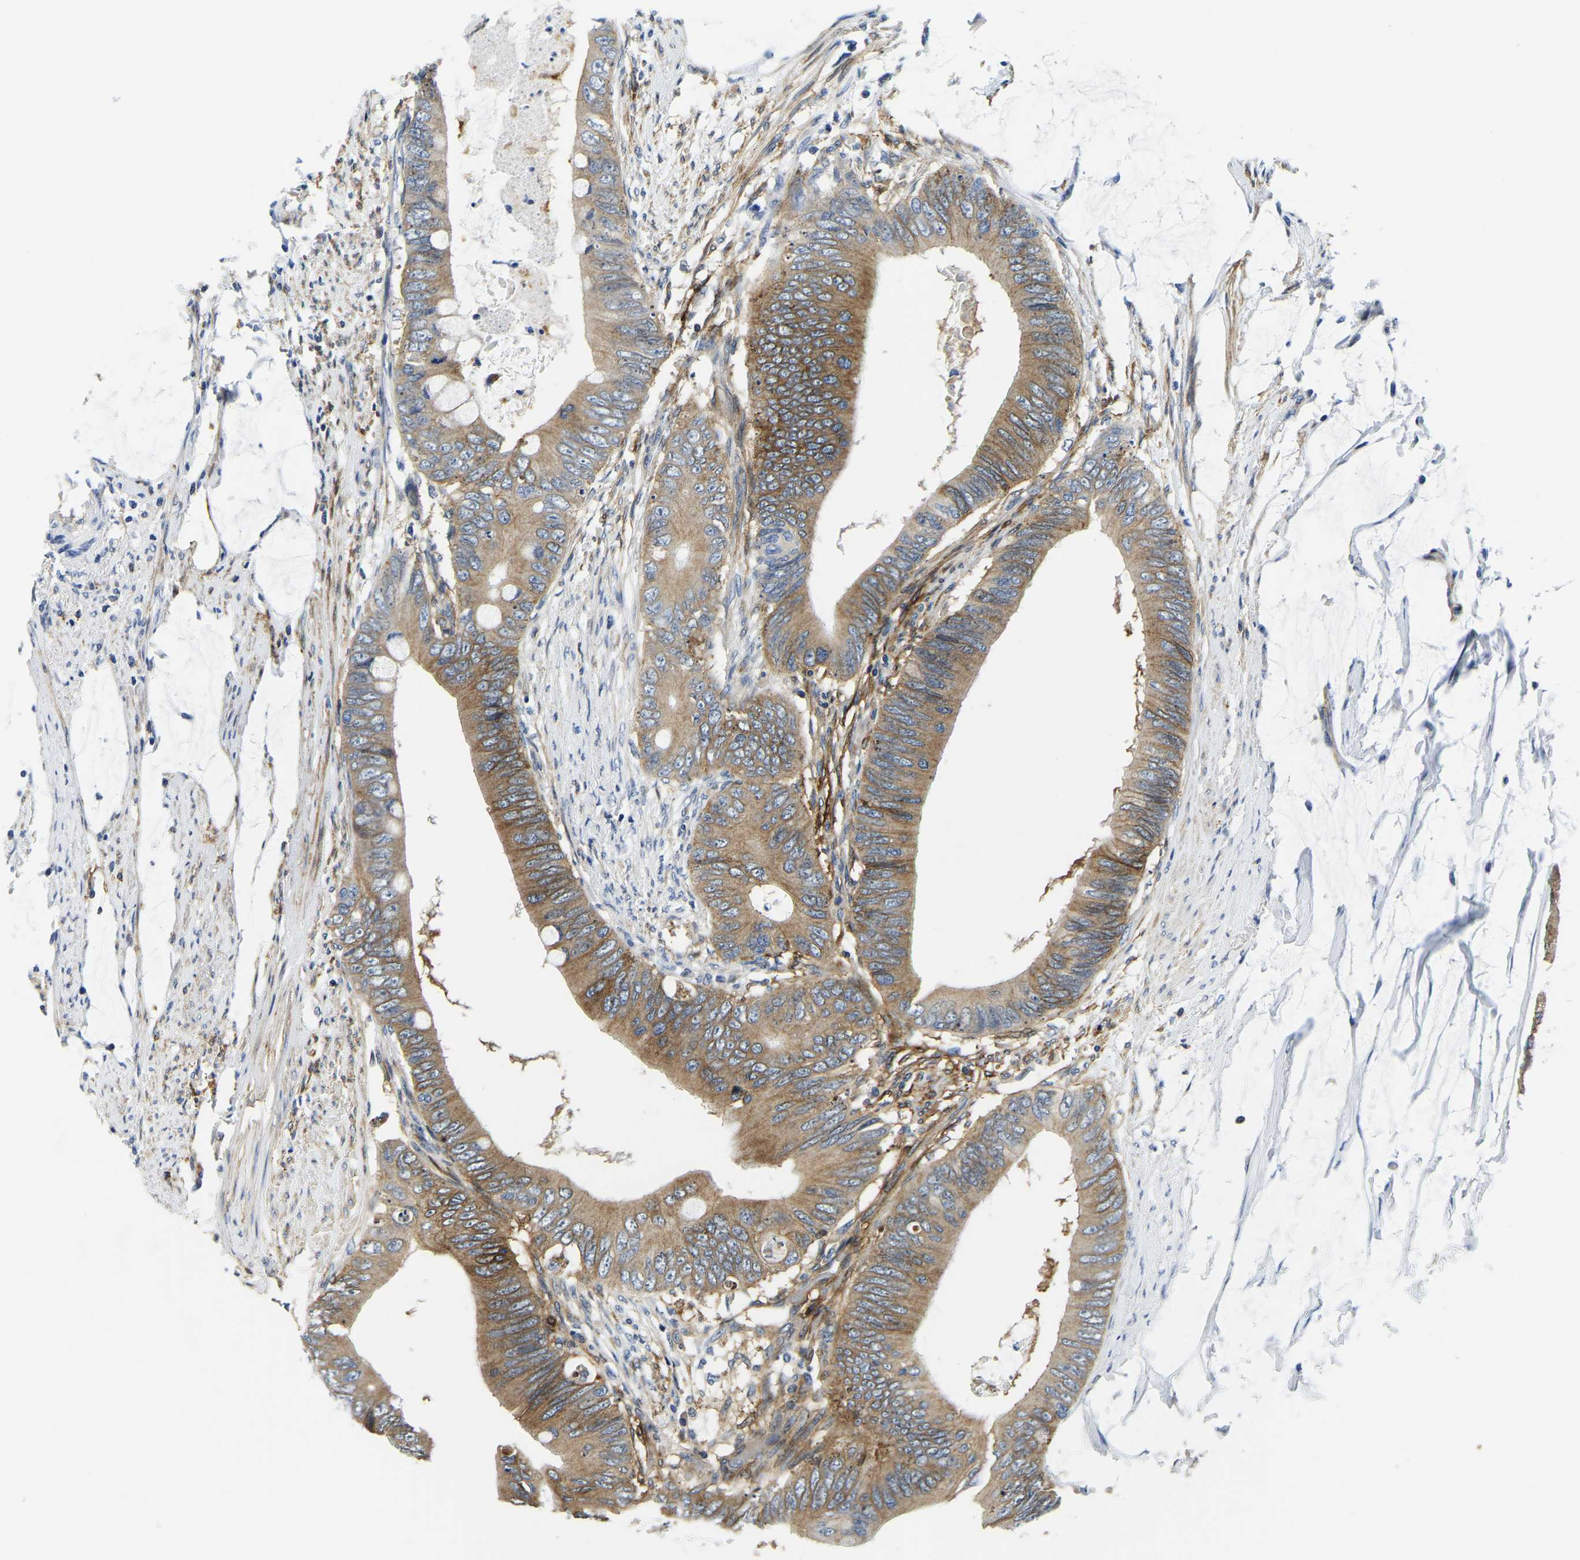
{"staining": {"intensity": "moderate", "quantity": ">75%", "location": "cytoplasmic/membranous"}, "tissue": "colorectal cancer", "cell_type": "Tumor cells", "image_type": "cancer", "snomed": [{"axis": "morphology", "description": "Adenocarcinoma, NOS"}, {"axis": "topography", "description": "Rectum"}], "caption": "Moderate cytoplasmic/membranous staining is seen in about >75% of tumor cells in colorectal cancer.", "gene": "ITGA2", "patient": {"sex": "female", "age": 77}}